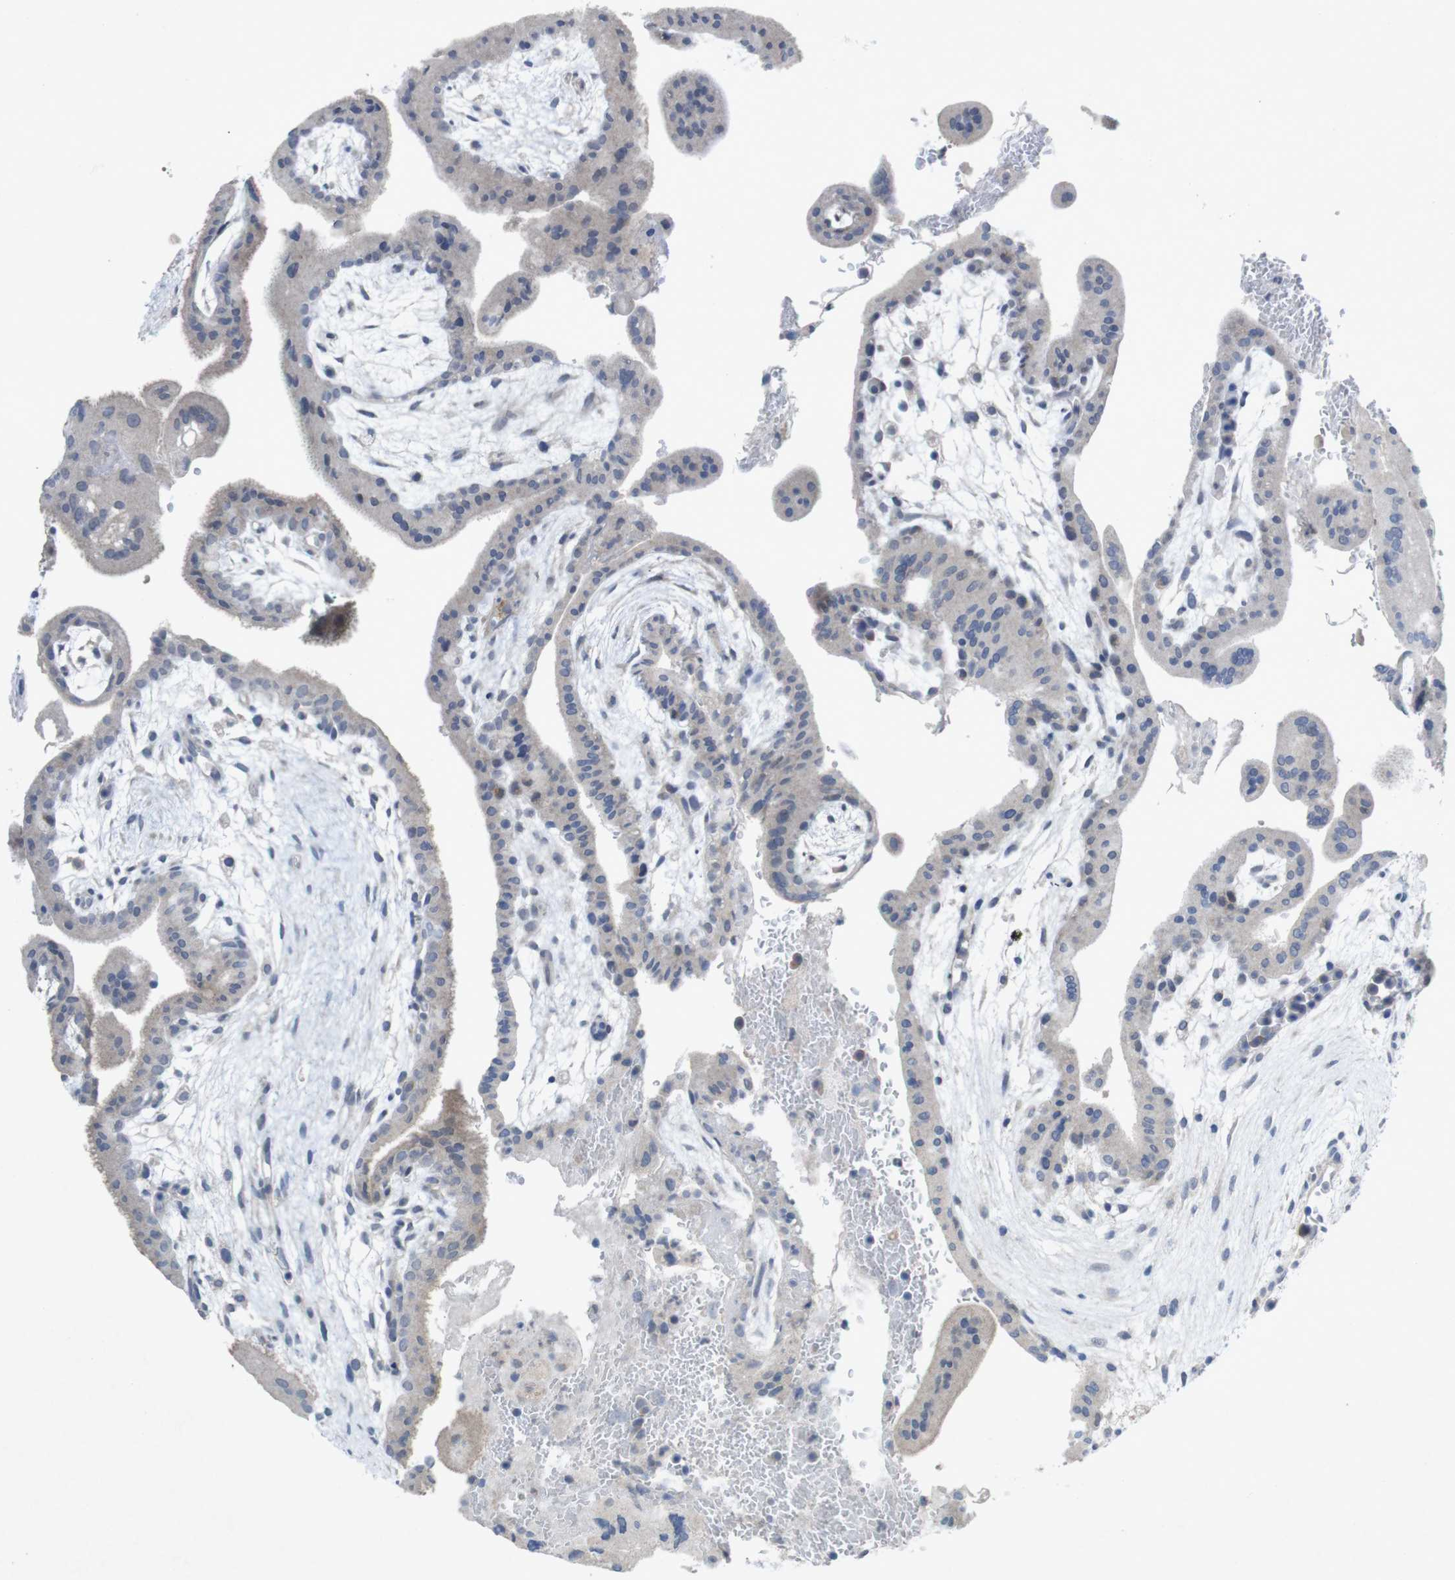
{"staining": {"intensity": "negative", "quantity": "none", "location": "none"}, "tissue": "placenta", "cell_type": "Trophoblastic cells", "image_type": "normal", "snomed": [{"axis": "morphology", "description": "Normal tissue, NOS"}, {"axis": "topography", "description": "Placenta"}], "caption": "Trophoblastic cells are negative for protein expression in benign human placenta. The staining was performed using DAB (3,3'-diaminobenzidine) to visualize the protein expression in brown, while the nuclei were stained in blue with hematoxylin (Magnification: 20x).", "gene": "SLAMF7", "patient": {"sex": "female", "age": 35}}